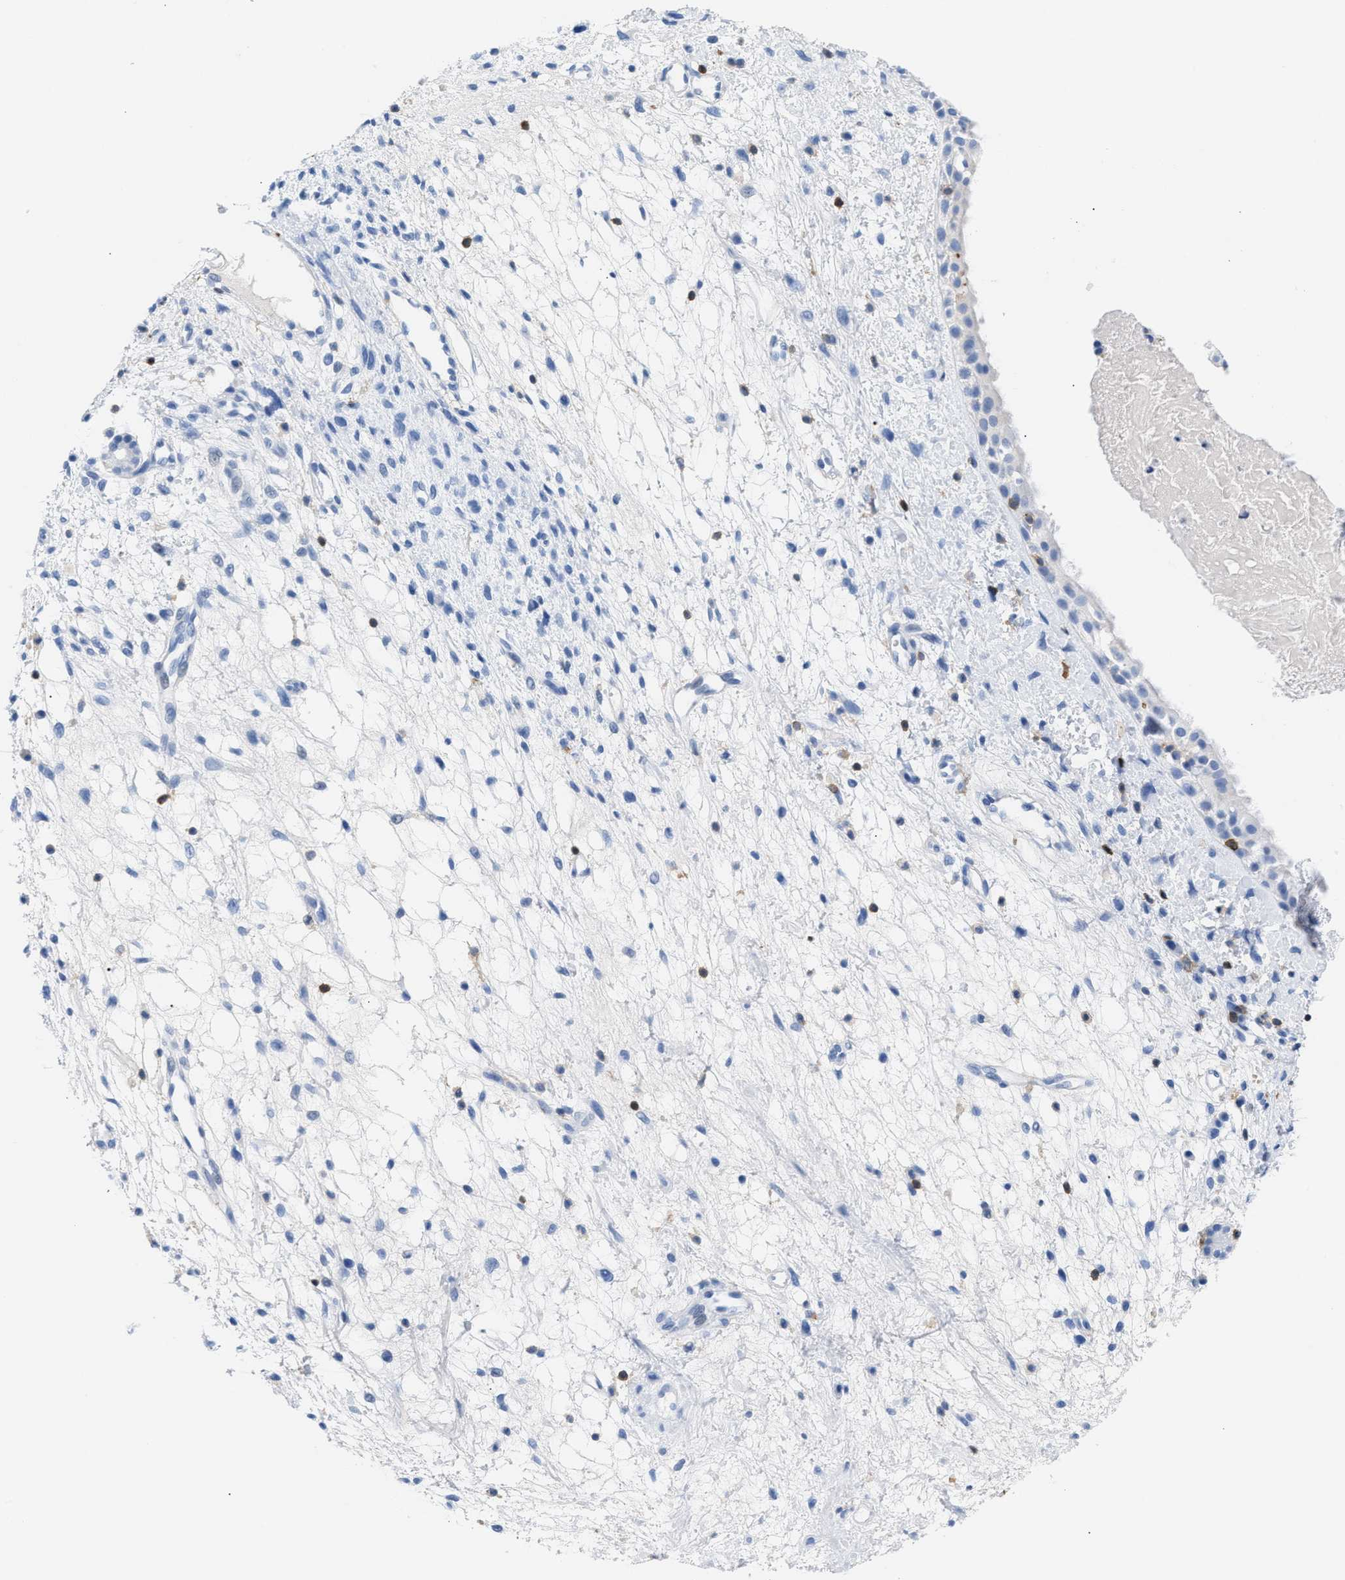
{"staining": {"intensity": "negative", "quantity": "none", "location": "none"}, "tissue": "nasopharynx", "cell_type": "Respiratory epithelial cells", "image_type": "normal", "snomed": [{"axis": "morphology", "description": "Normal tissue, NOS"}, {"axis": "topography", "description": "Nasopharynx"}], "caption": "Immunohistochemistry (IHC) of benign nasopharynx displays no positivity in respiratory epithelial cells. (Stains: DAB immunohistochemistry with hematoxylin counter stain, Microscopy: brightfield microscopy at high magnification).", "gene": "LCP1", "patient": {"sex": "male", "age": 22}}